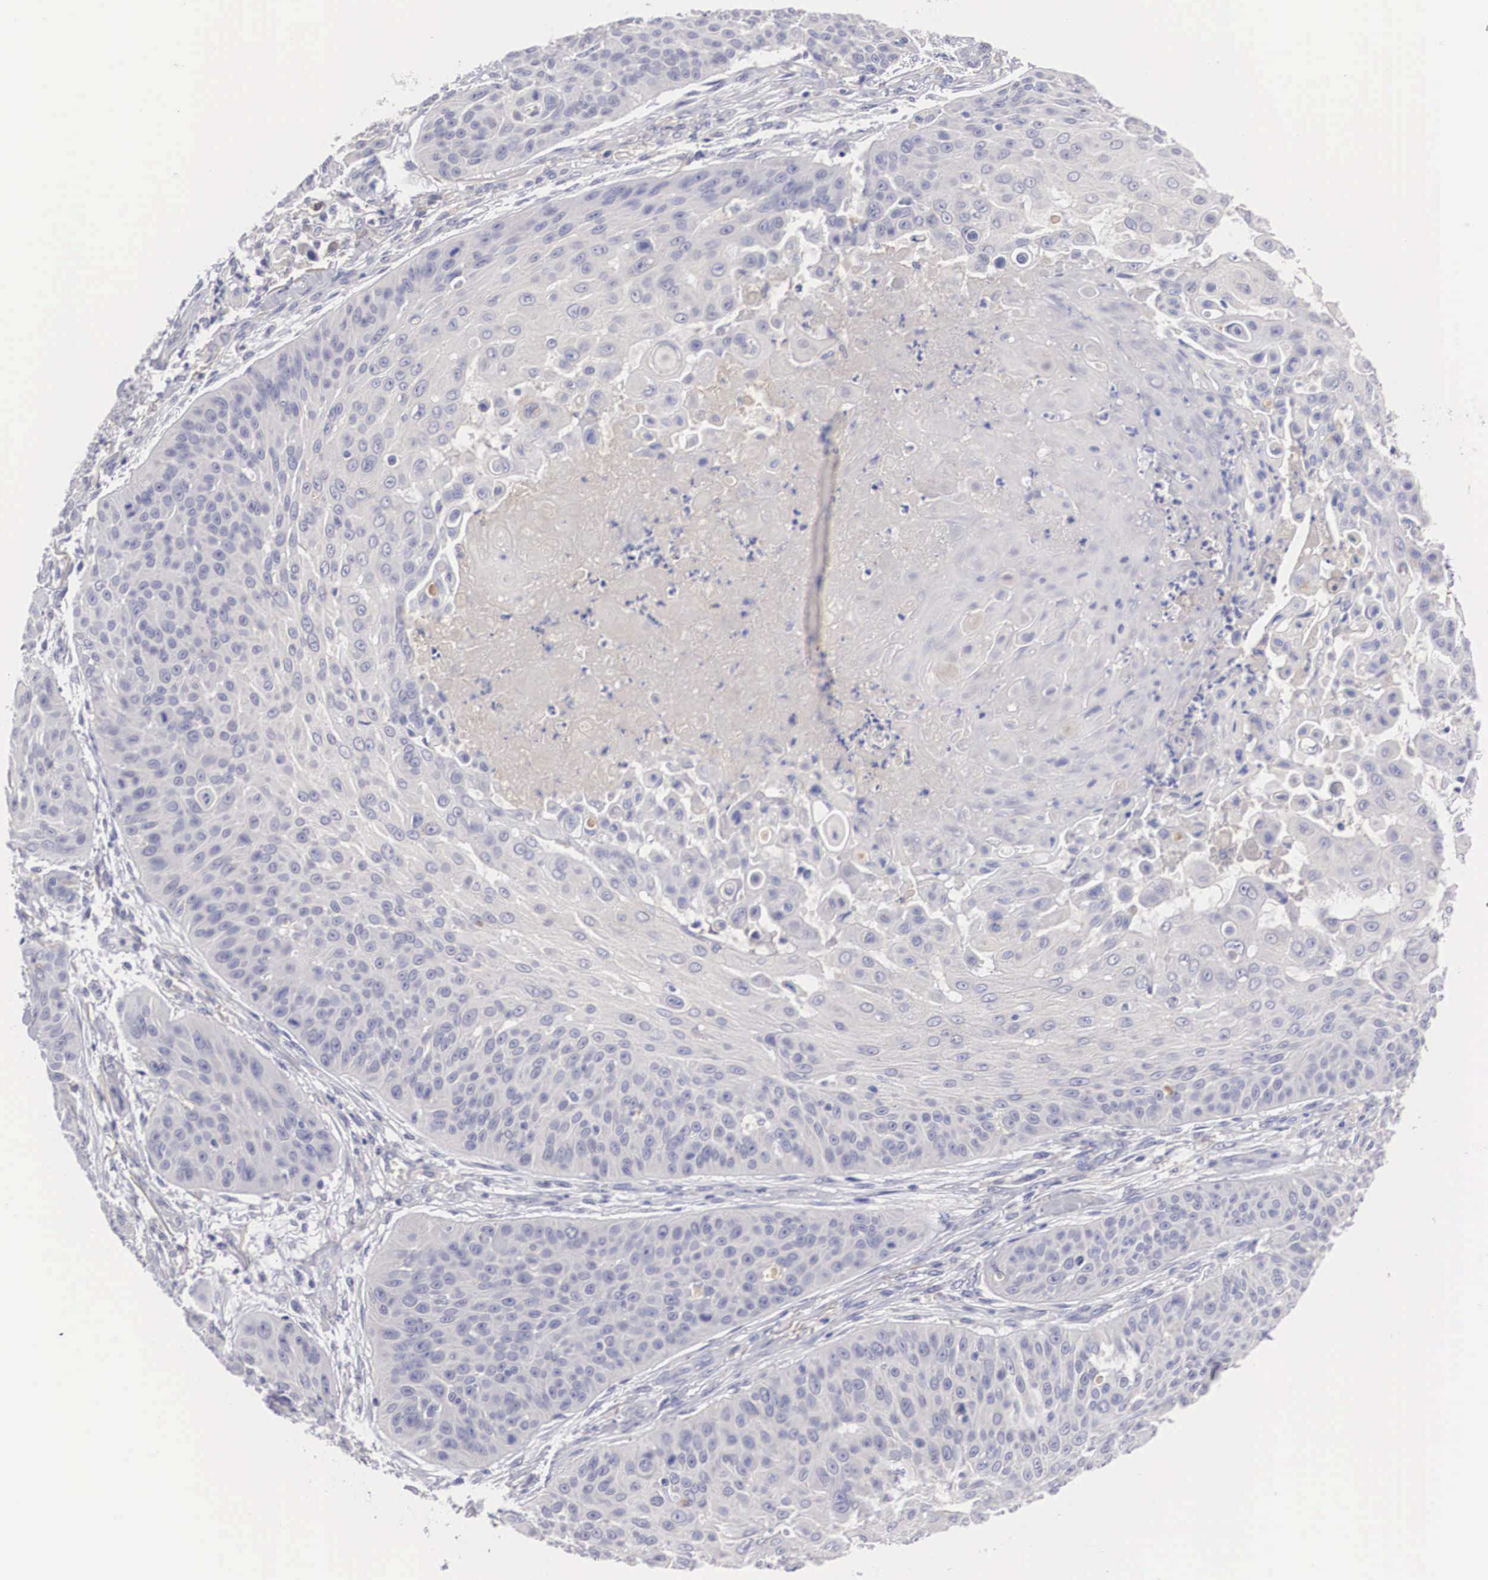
{"staining": {"intensity": "negative", "quantity": "none", "location": "none"}, "tissue": "skin cancer", "cell_type": "Tumor cells", "image_type": "cancer", "snomed": [{"axis": "morphology", "description": "Squamous cell carcinoma, NOS"}, {"axis": "topography", "description": "Skin"}], "caption": "An immunohistochemistry image of skin cancer is shown. There is no staining in tumor cells of skin cancer. Brightfield microscopy of immunohistochemistry stained with DAB (brown) and hematoxylin (blue), captured at high magnification.", "gene": "ABHD4", "patient": {"sex": "male", "age": 82}}